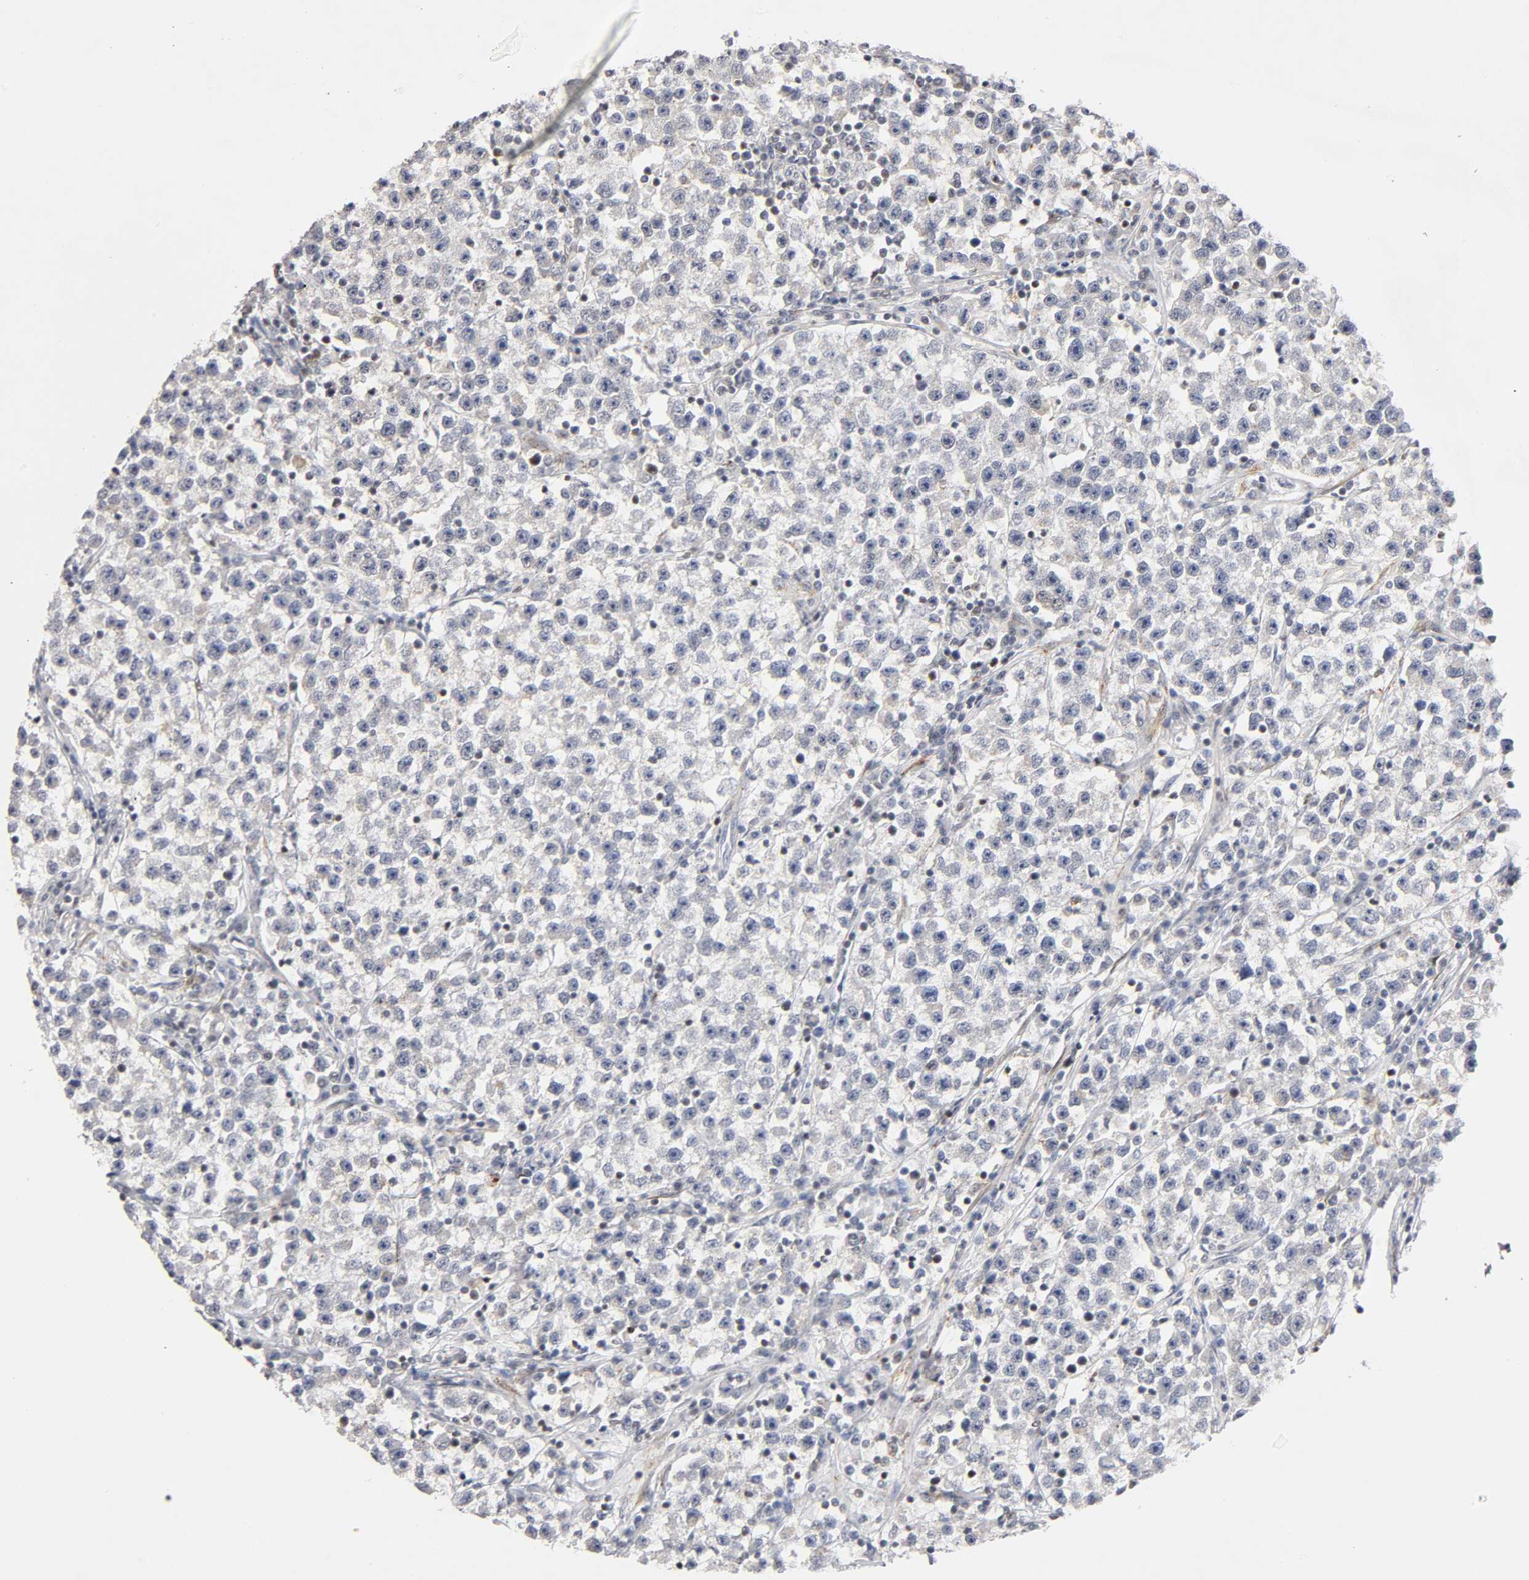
{"staining": {"intensity": "negative", "quantity": "none", "location": "none"}, "tissue": "testis cancer", "cell_type": "Tumor cells", "image_type": "cancer", "snomed": [{"axis": "morphology", "description": "Seminoma, NOS"}, {"axis": "topography", "description": "Testis"}], "caption": "IHC of human testis cancer (seminoma) exhibits no staining in tumor cells.", "gene": "RUNX1", "patient": {"sex": "male", "age": 22}}